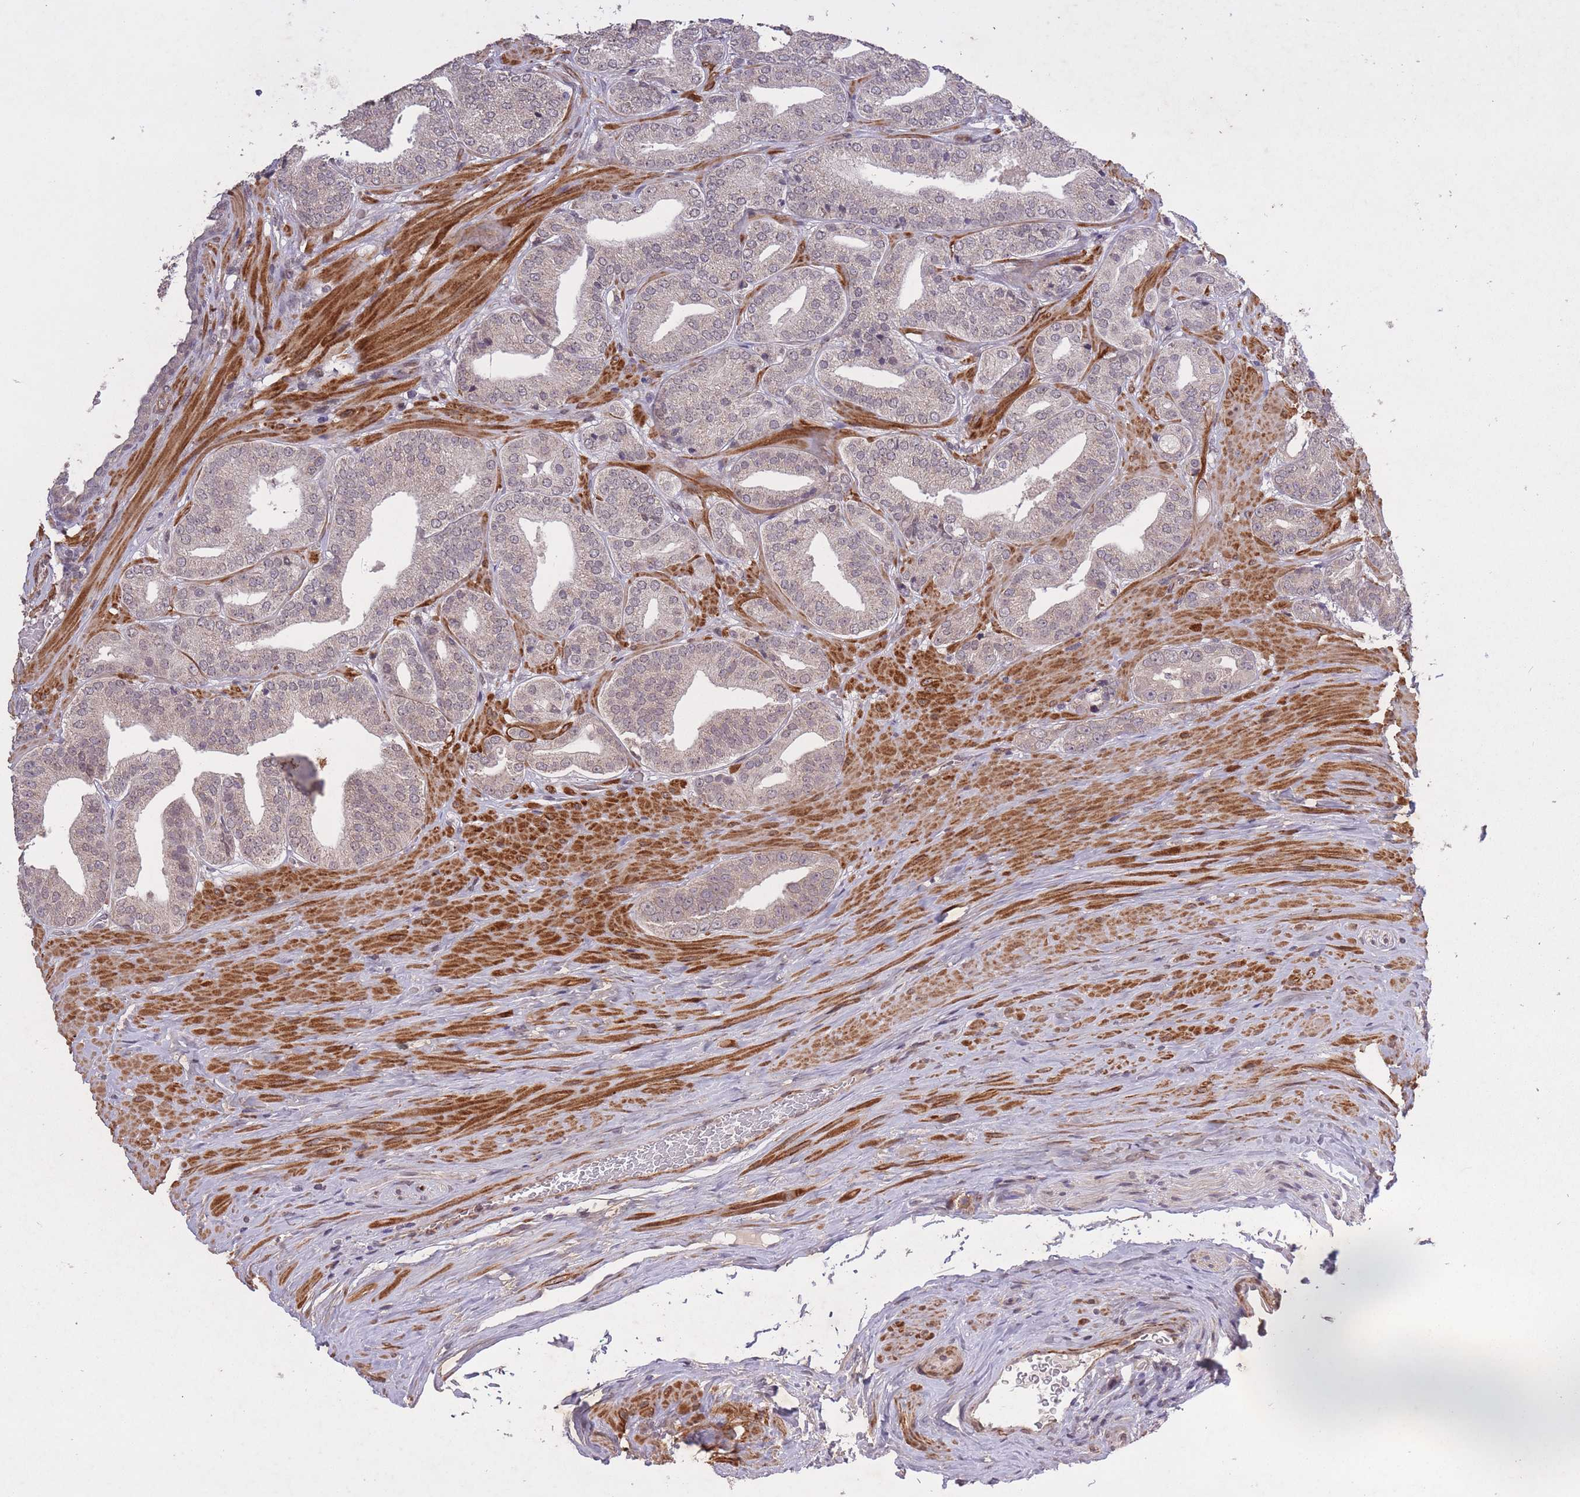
{"staining": {"intensity": "weak", "quantity": "<25%", "location": "cytoplasmic/membranous"}, "tissue": "prostate cancer", "cell_type": "Tumor cells", "image_type": "cancer", "snomed": [{"axis": "morphology", "description": "Adenocarcinoma, High grade"}, {"axis": "topography", "description": "Prostate"}], "caption": "The histopathology image exhibits no staining of tumor cells in prostate adenocarcinoma (high-grade).", "gene": "CBX6", "patient": {"sex": "male", "age": 63}}